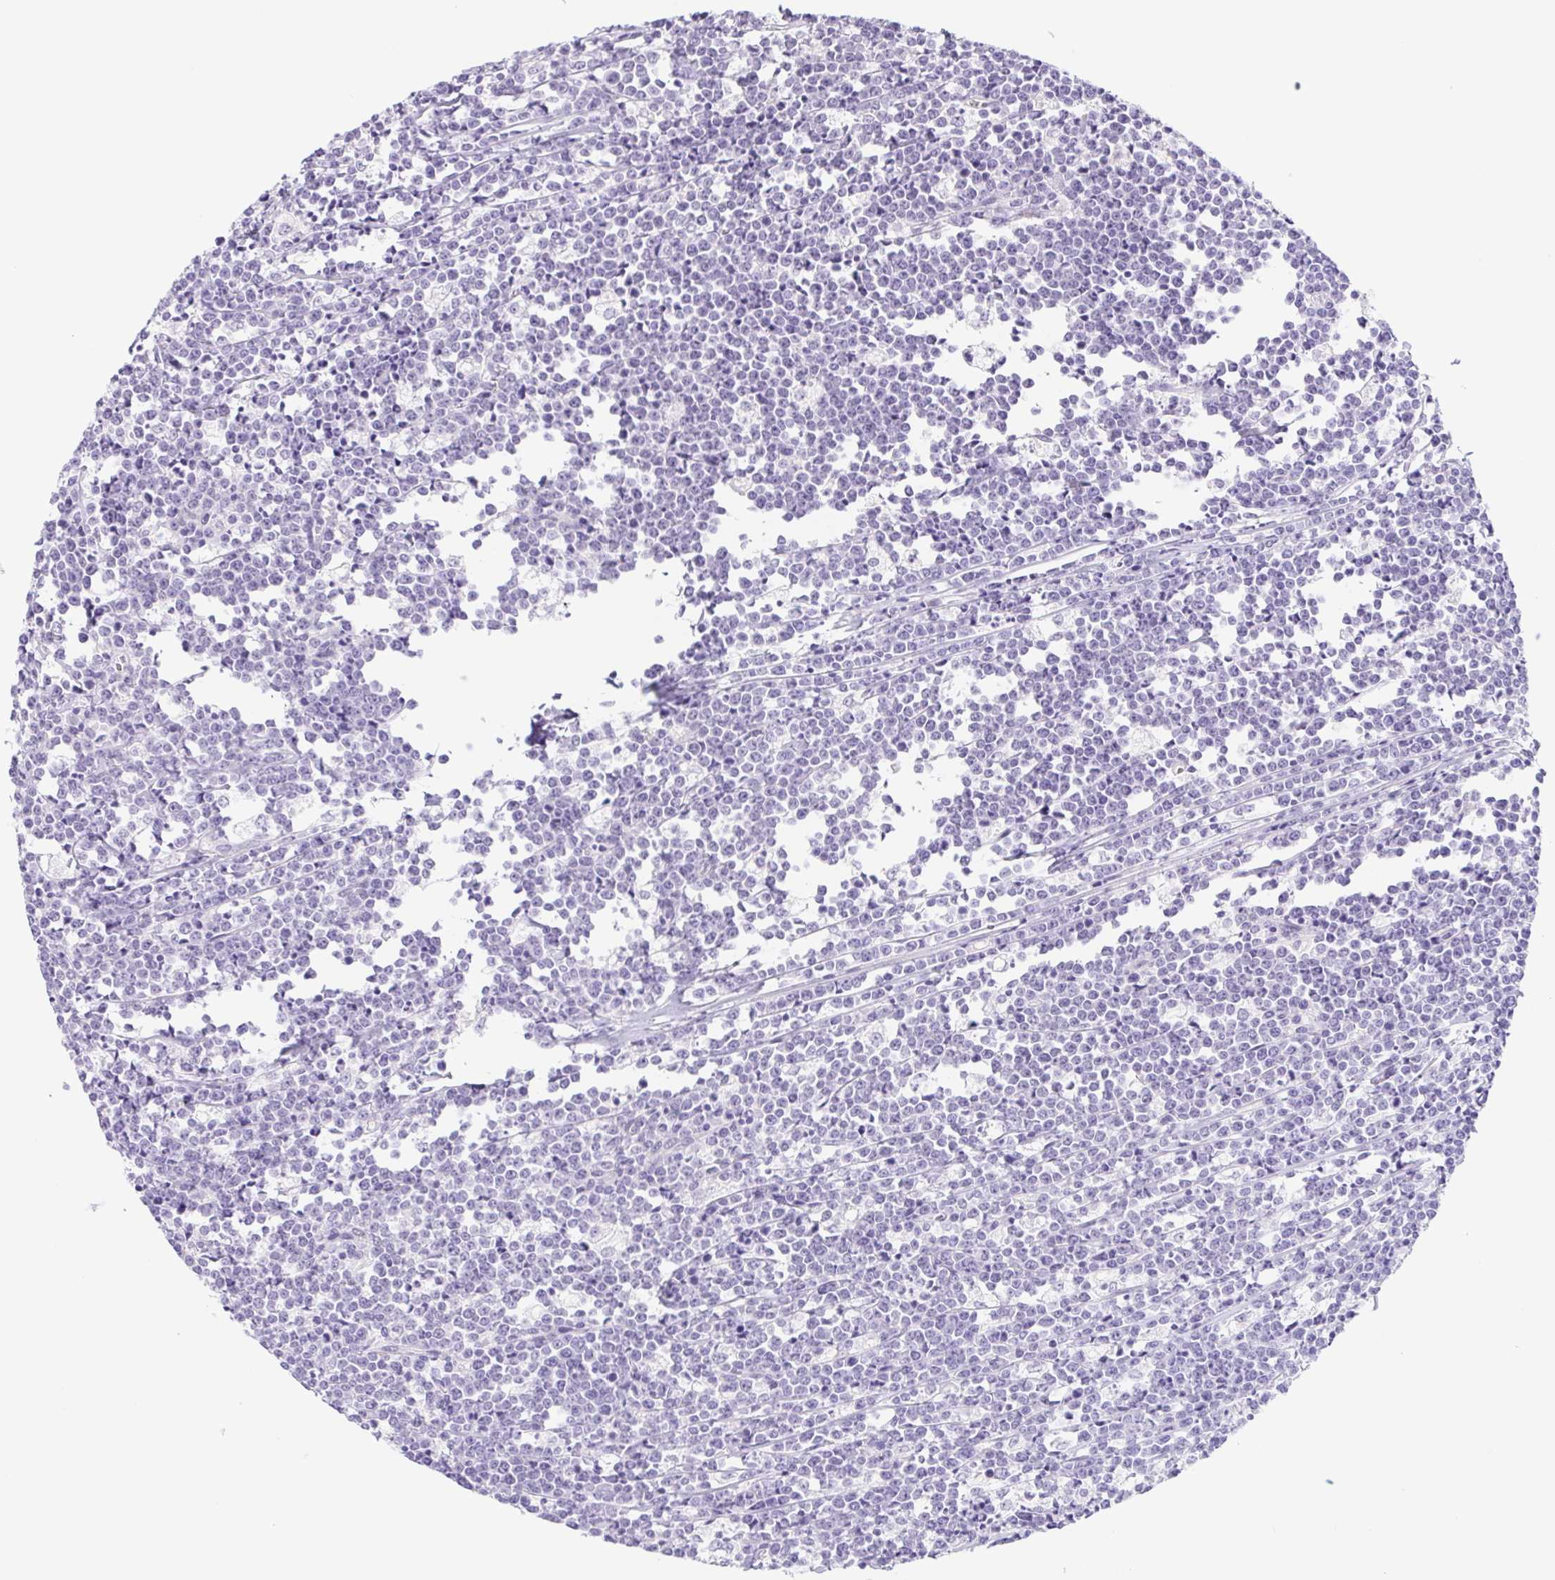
{"staining": {"intensity": "negative", "quantity": "none", "location": "none"}, "tissue": "lymphoma", "cell_type": "Tumor cells", "image_type": "cancer", "snomed": [{"axis": "morphology", "description": "Malignant lymphoma, non-Hodgkin's type, High grade"}, {"axis": "topography", "description": "Small intestine"}], "caption": "Tumor cells show no significant staining in lymphoma. (DAB (3,3'-diaminobenzidine) IHC with hematoxylin counter stain).", "gene": "CYP21A2", "patient": {"sex": "female", "age": 56}}